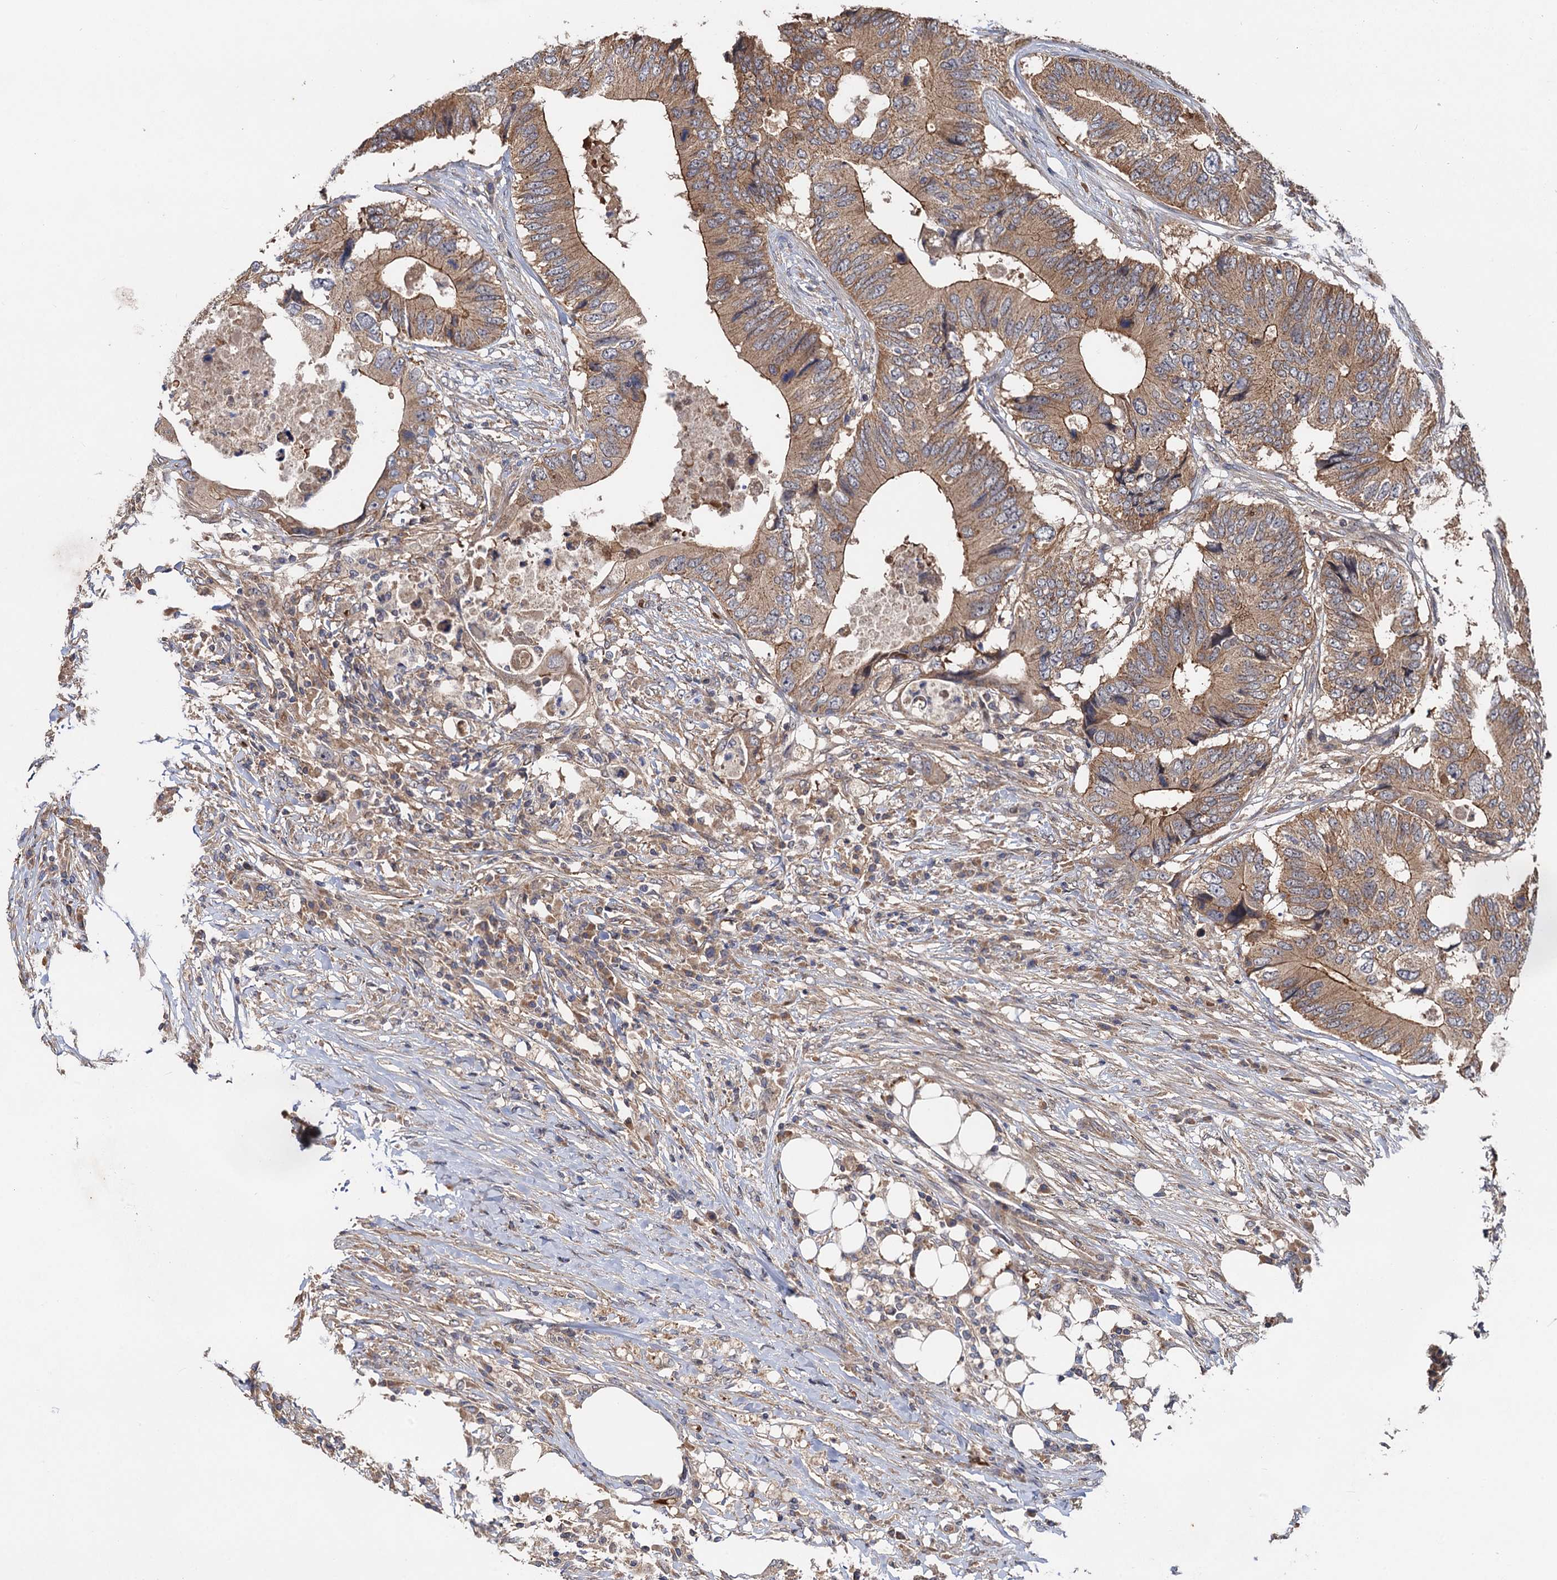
{"staining": {"intensity": "moderate", "quantity": ">75%", "location": "cytoplasmic/membranous"}, "tissue": "colorectal cancer", "cell_type": "Tumor cells", "image_type": "cancer", "snomed": [{"axis": "morphology", "description": "Adenocarcinoma, NOS"}, {"axis": "topography", "description": "Colon"}], "caption": "Colorectal adenocarcinoma tissue shows moderate cytoplasmic/membranous staining in about >75% of tumor cells The staining was performed using DAB, with brown indicating positive protein expression. Nuclei are stained blue with hematoxylin.", "gene": "SNX32", "patient": {"sex": "male", "age": 71}}